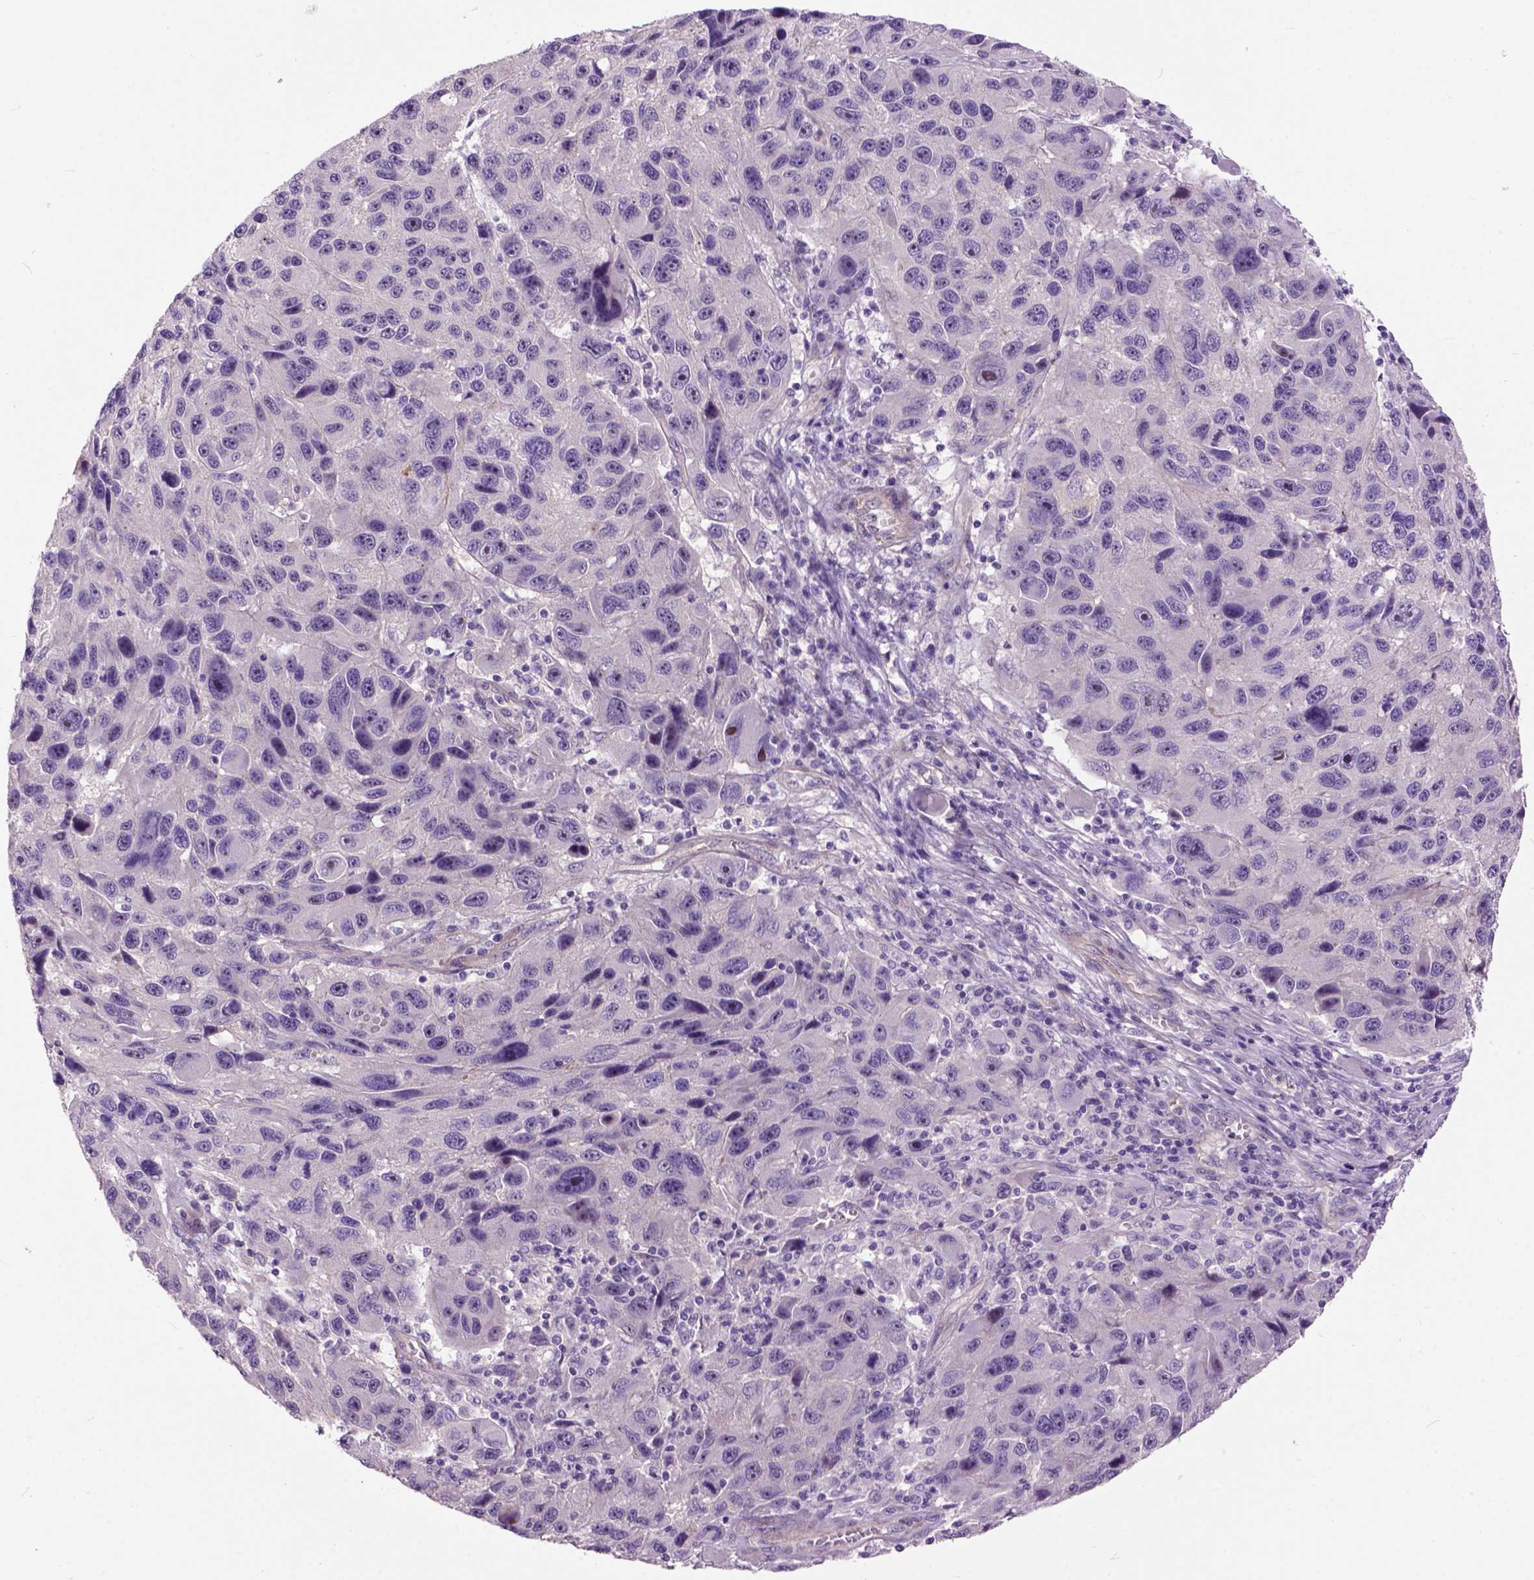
{"staining": {"intensity": "negative", "quantity": "none", "location": "none"}, "tissue": "melanoma", "cell_type": "Tumor cells", "image_type": "cancer", "snomed": [{"axis": "morphology", "description": "Malignant melanoma, NOS"}, {"axis": "topography", "description": "Skin"}], "caption": "A high-resolution histopathology image shows immunohistochemistry (IHC) staining of melanoma, which displays no significant staining in tumor cells.", "gene": "MAPT", "patient": {"sex": "male", "age": 53}}